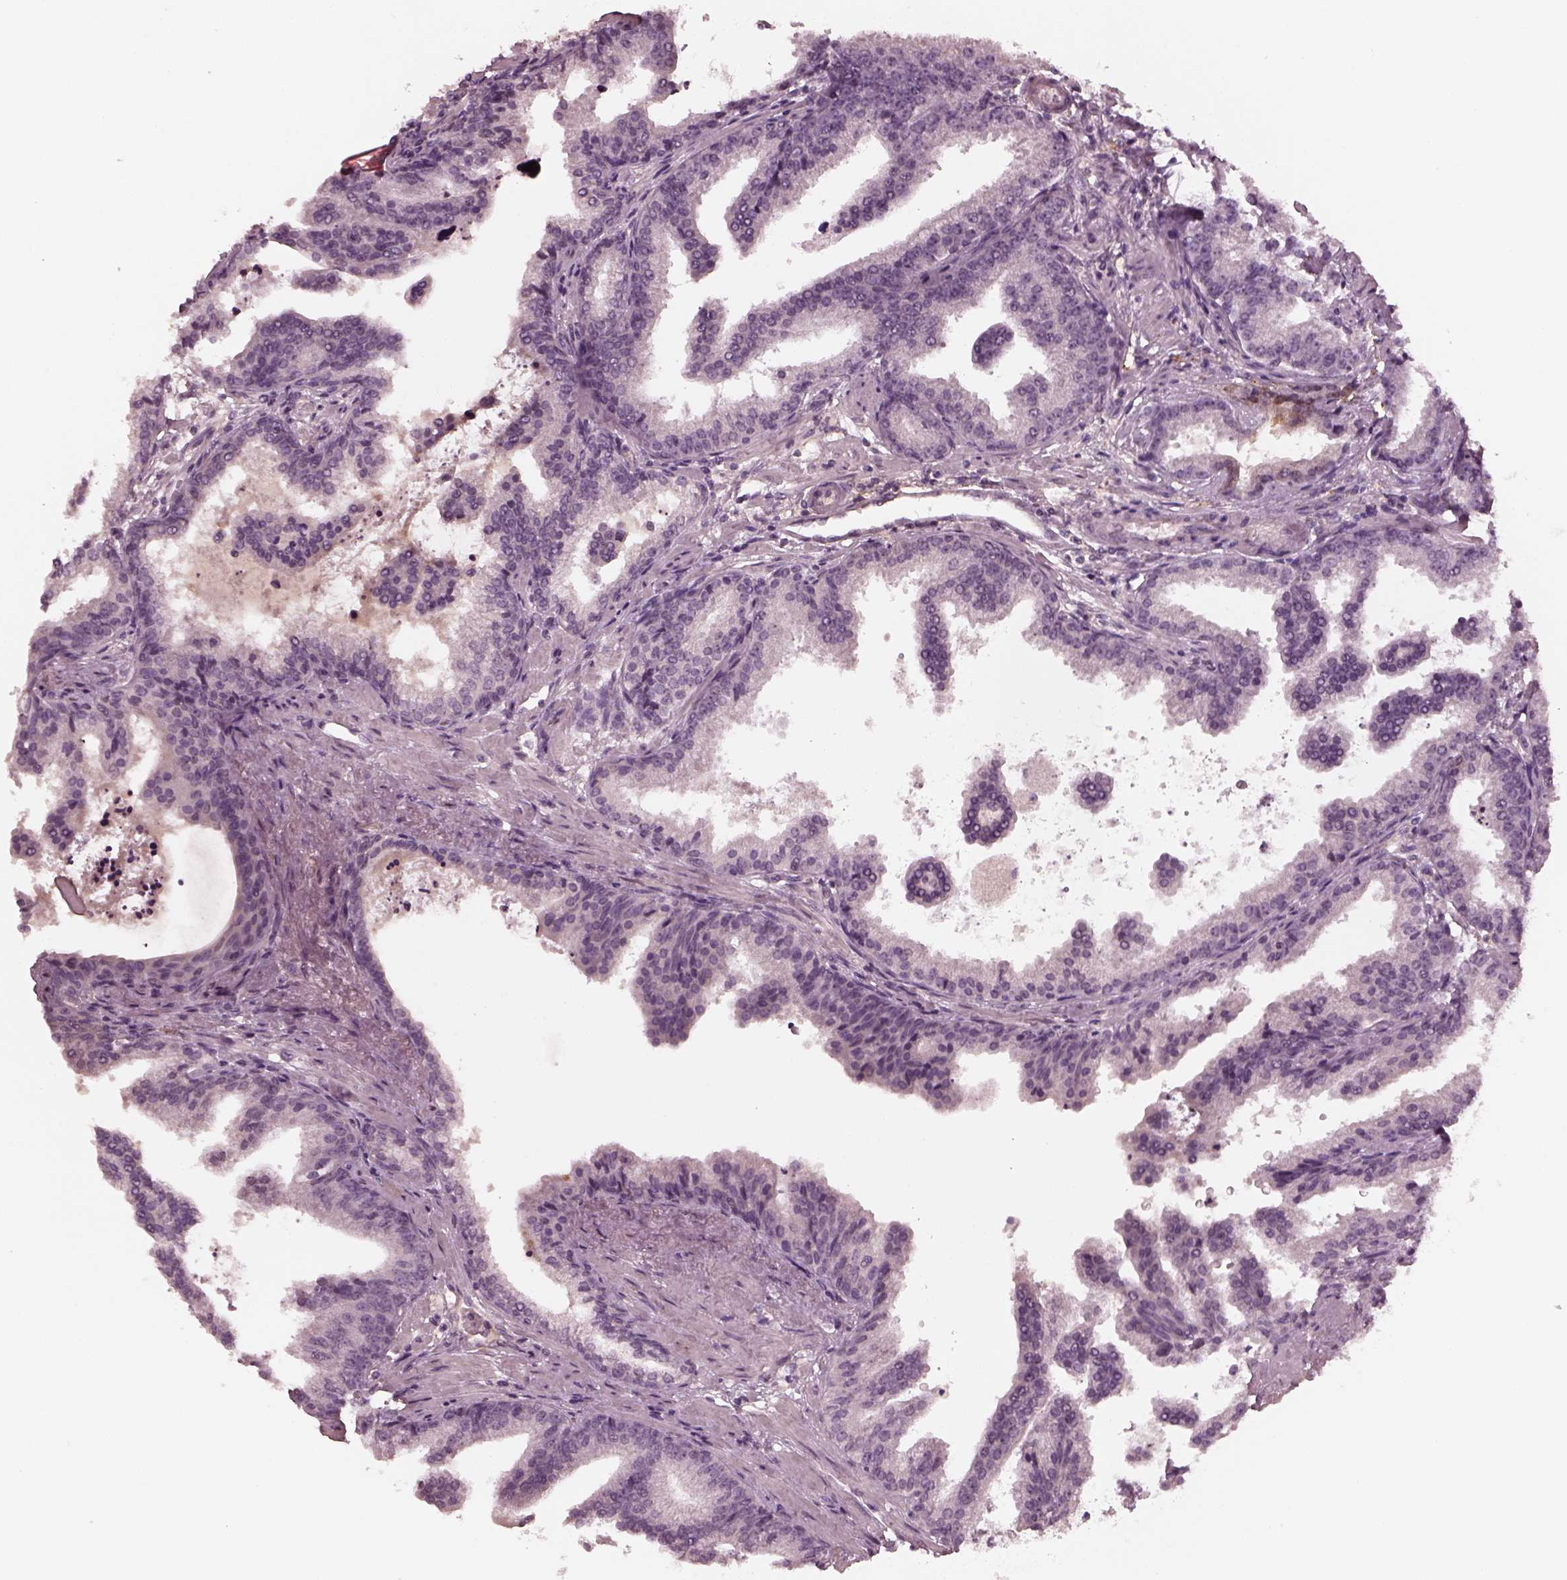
{"staining": {"intensity": "negative", "quantity": "none", "location": "none"}, "tissue": "prostate cancer", "cell_type": "Tumor cells", "image_type": "cancer", "snomed": [{"axis": "morphology", "description": "Adenocarcinoma, NOS"}, {"axis": "topography", "description": "Prostate"}], "caption": "Tumor cells are negative for brown protein staining in prostate adenocarcinoma.", "gene": "PORCN", "patient": {"sex": "male", "age": 64}}